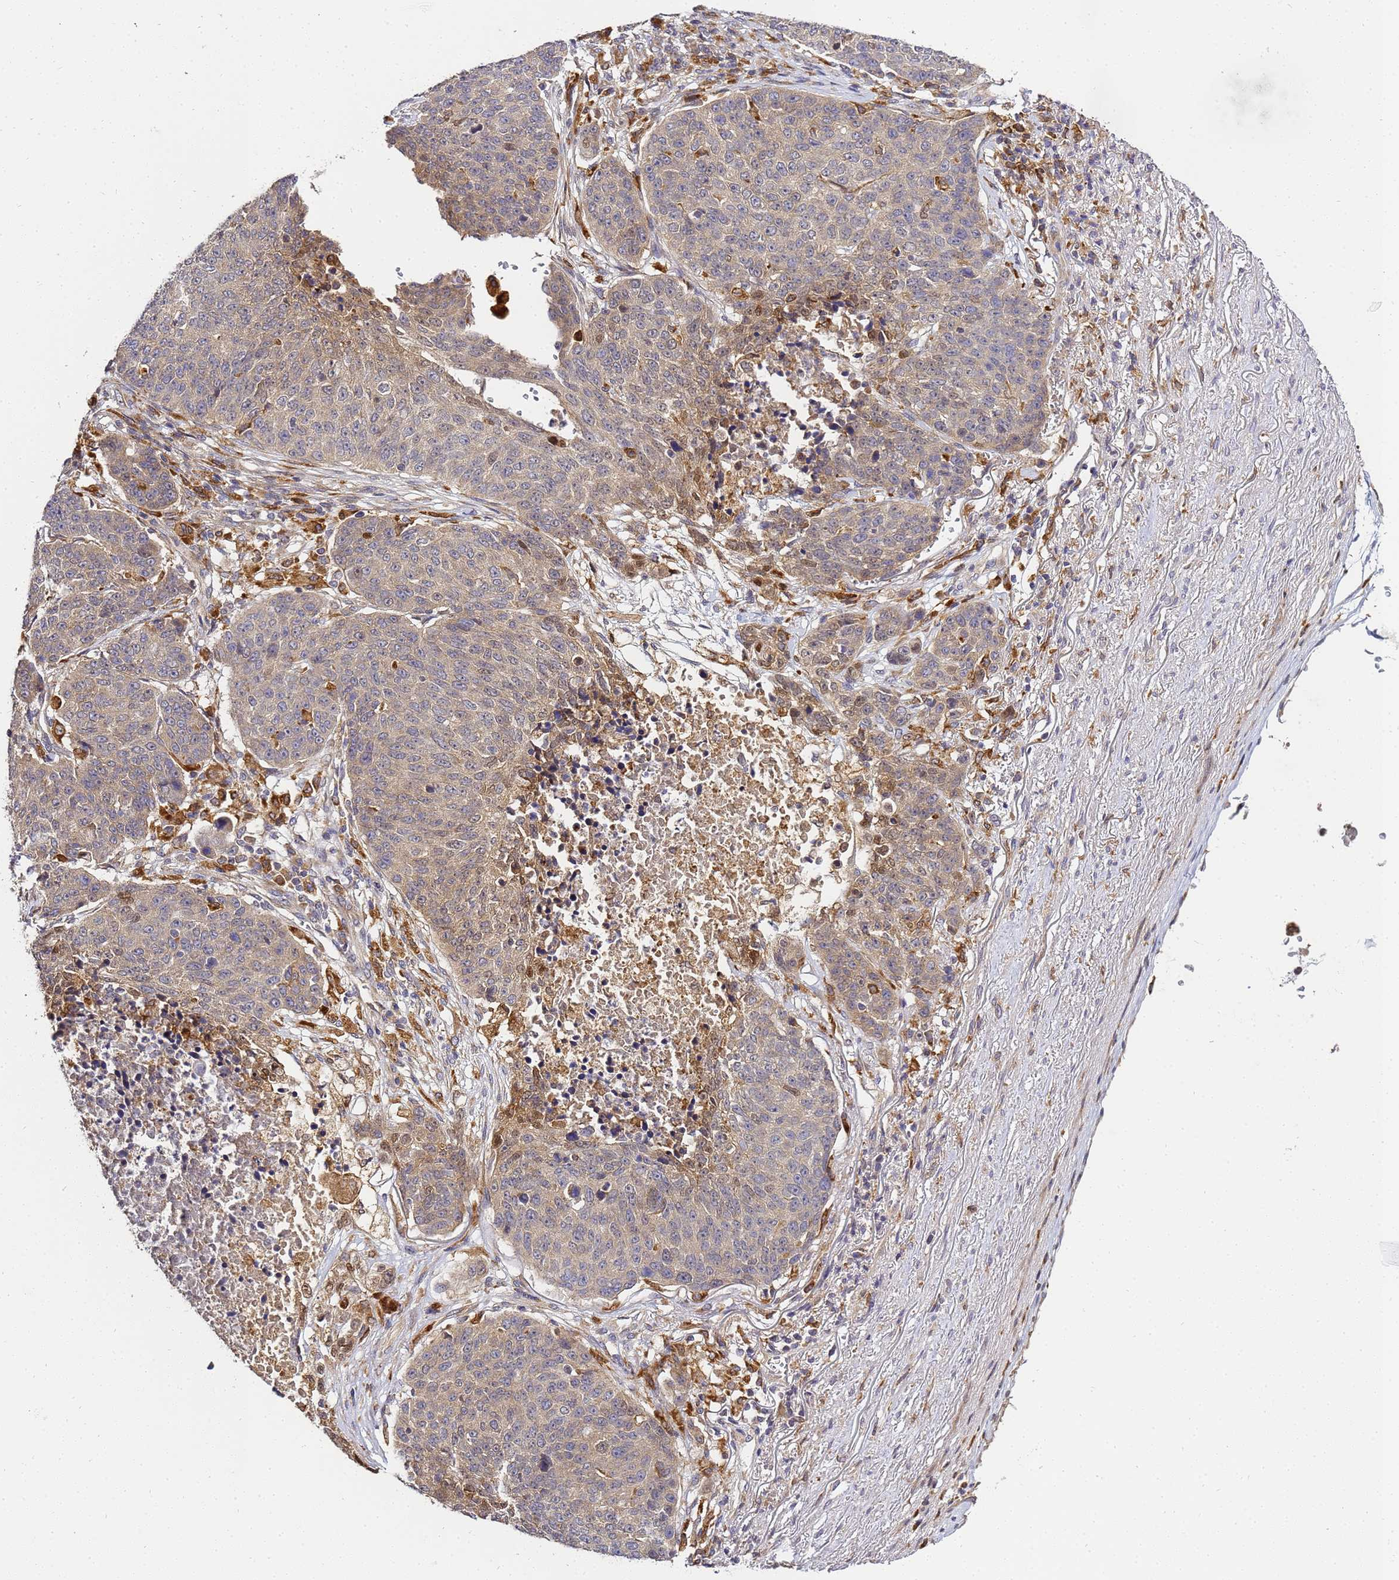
{"staining": {"intensity": "weak", "quantity": "25%-75%", "location": "cytoplasmic/membranous"}, "tissue": "lung cancer", "cell_type": "Tumor cells", "image_type": "cancer", "snomed": [{"axis": "morphology", "description": "Normal tissue, NOS"}, {"axis": "morphology", "description": "Squamous cell carcinoma, NOS"}, {"axis": "topography", "description": "Lymph node"}, {"axis": "topography", "description": "Lung"}], "caption": "Lung squamous cell carcinoma tissue demonstrates weak cytoplasmic/membranous expression in approximately 25%-75% of tumor cells", "gene": "ADPGK", "patient": {"sex": "male", "age": 66}}